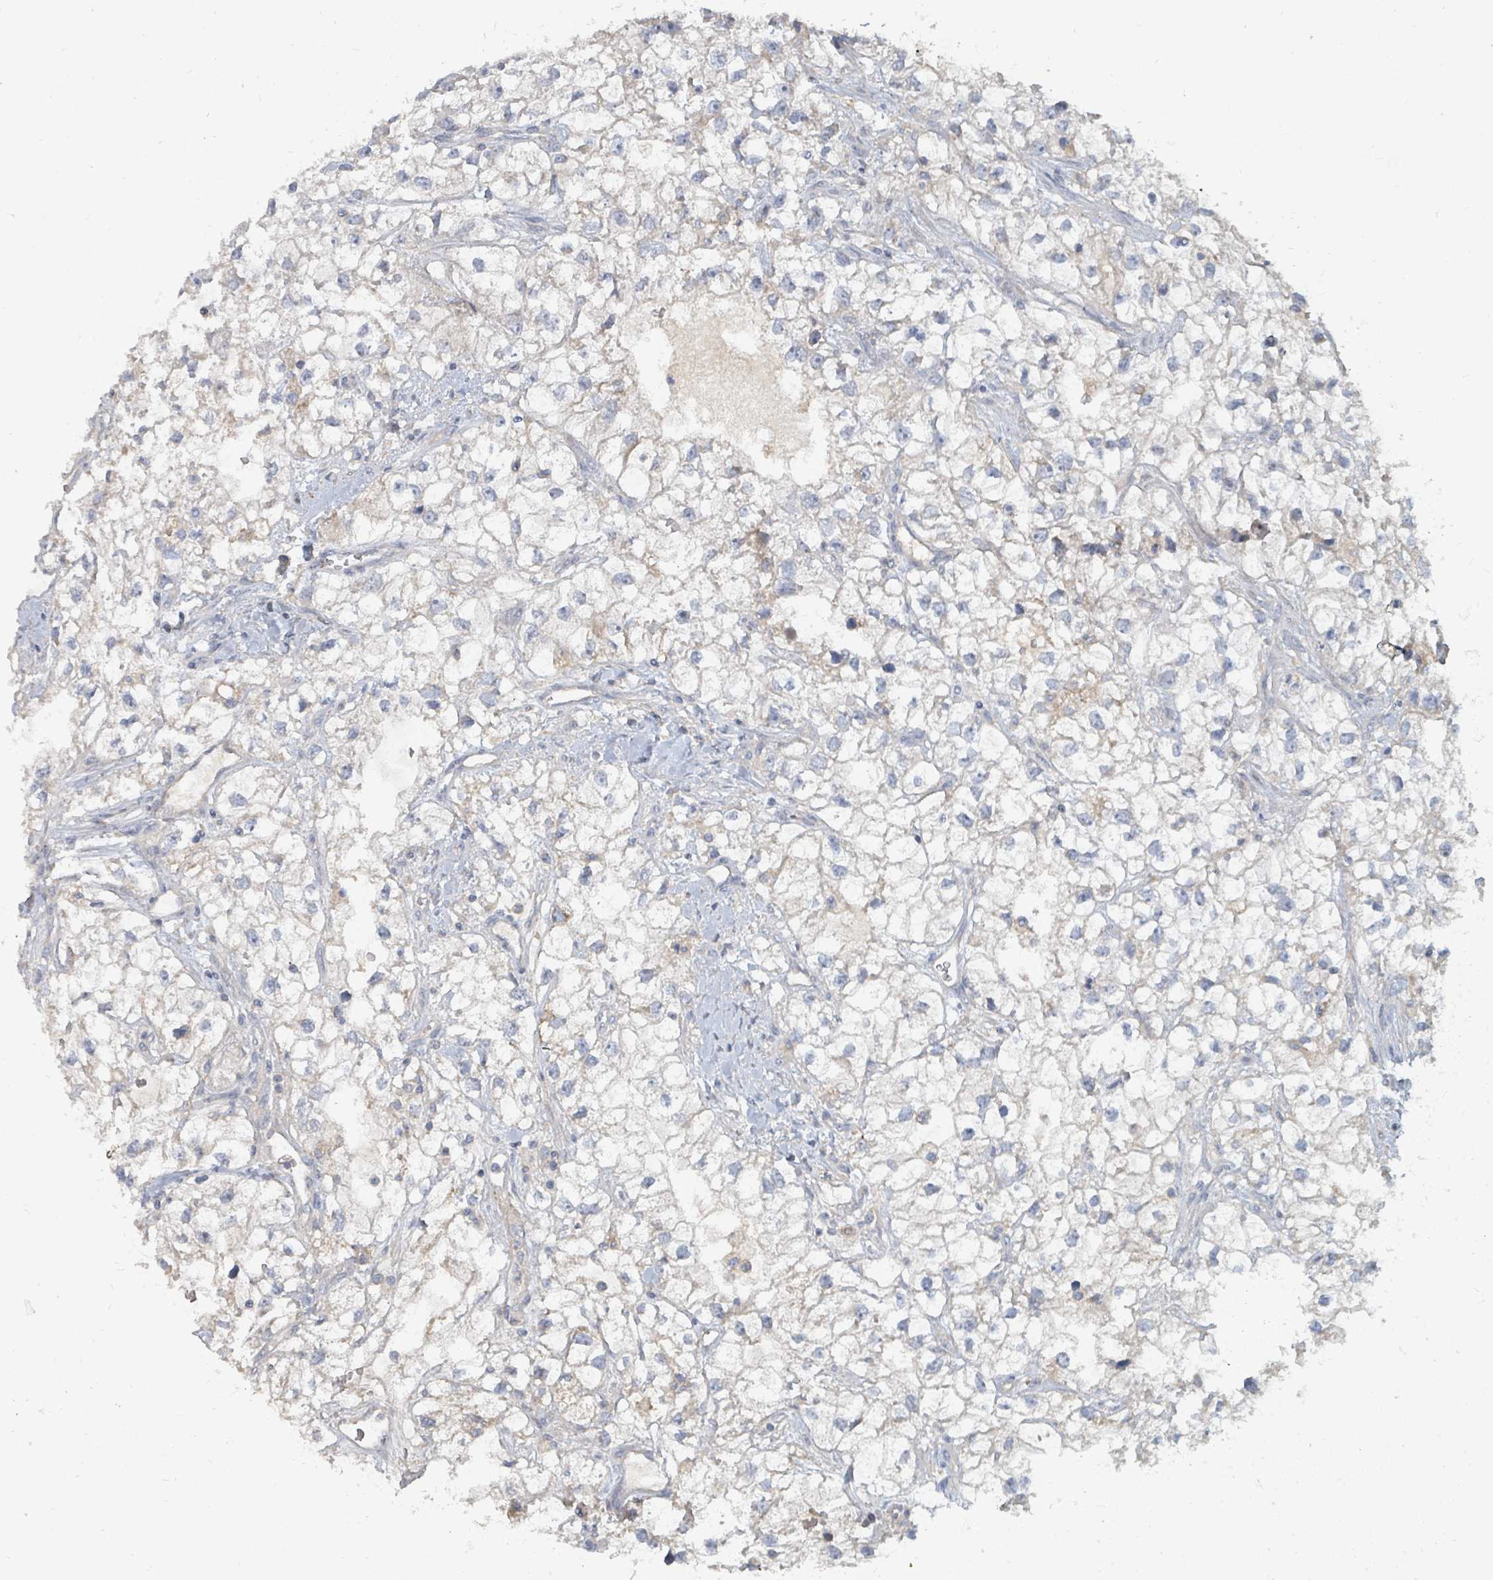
{"staining": {"intensity": "weak", "quantity": "<25%", "location": "cytoplasmic/membranous"}, "tissue": "renal cancer", "cell_type": "Tumor cells", "image_type": "cancer", "snomed": [{"axis": "morphology", "description": "Adenocarcinoma, NOS"}, {"axis": "topography", "description": "Kidney"}], "caption": "The micrograph shows no staining of tumor cells in adenocarcinoma (renal).", "gene": "ARGFX", "patient": {"sex": "male", "age": 59}}